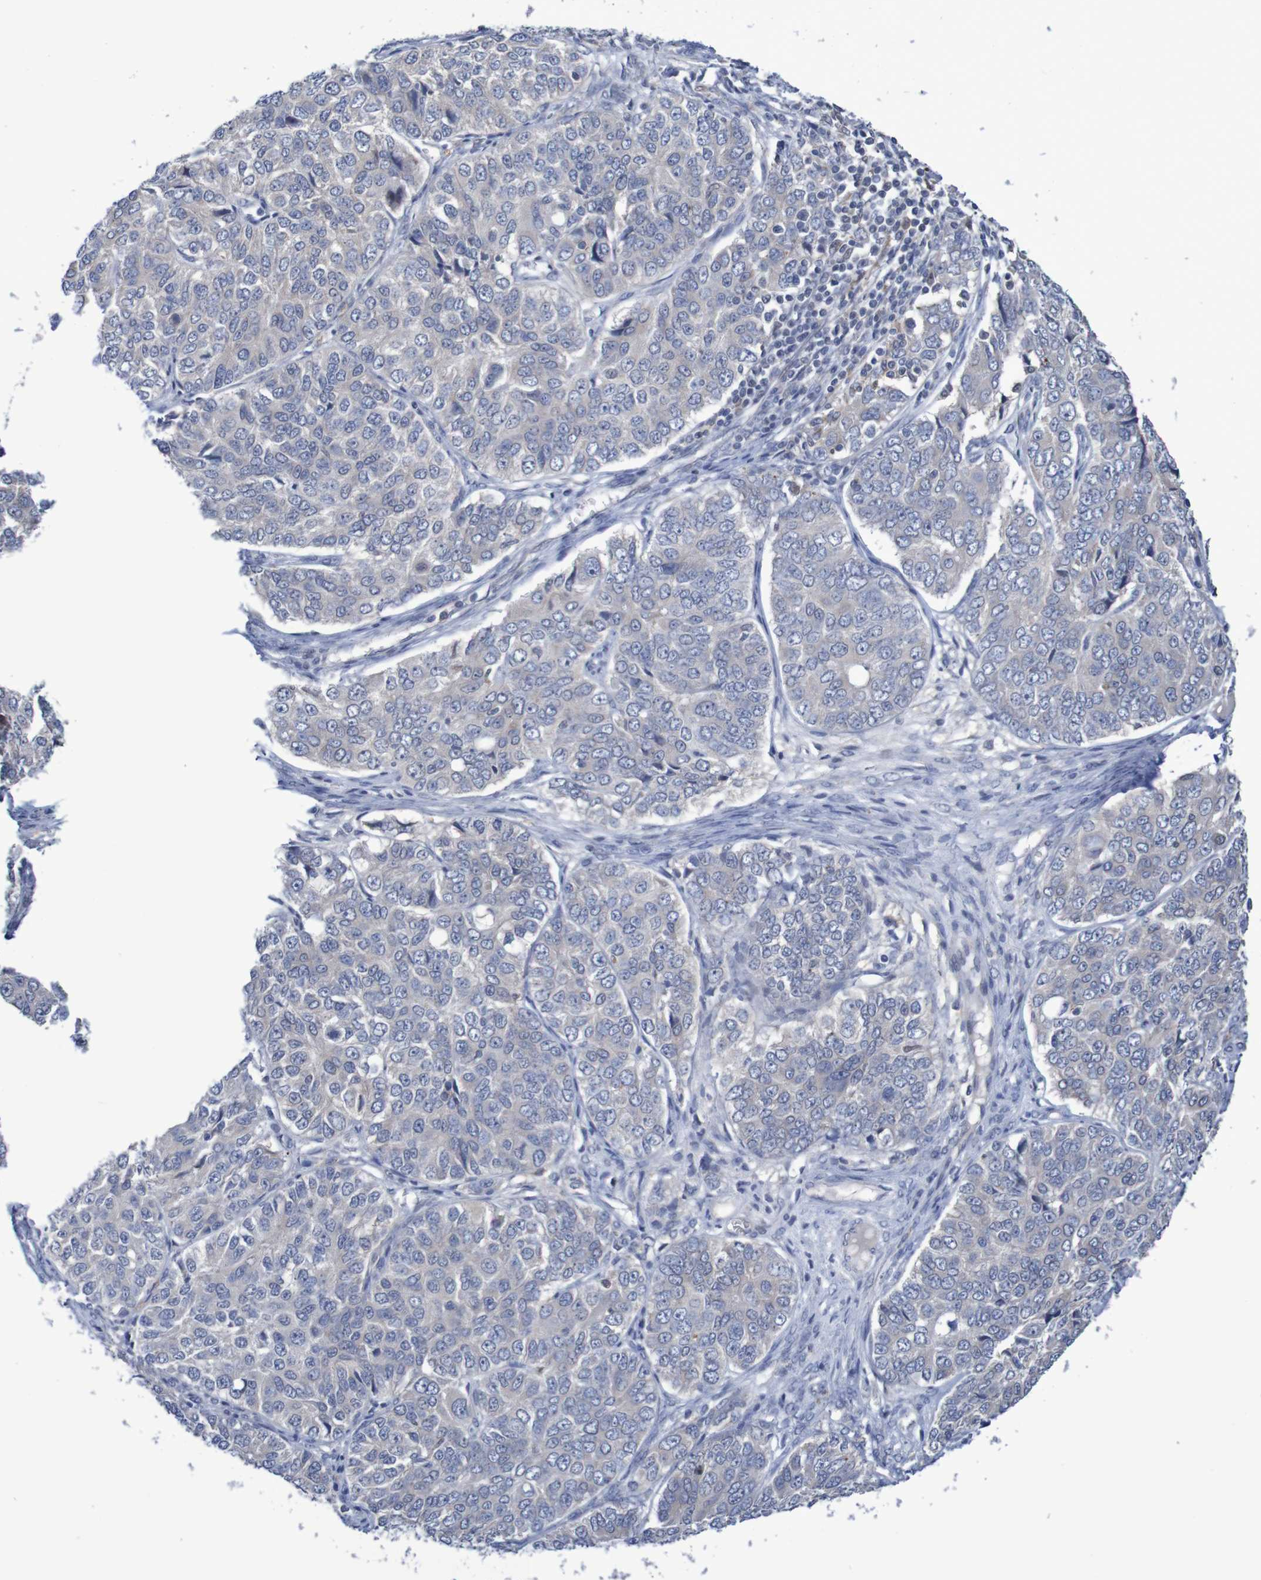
{"staining": {"intensity": "negative", "quantity": "none", "location": "none"}, "tissue": "ovarian cancer", "cell_type": "Tumor cells", "image_type": "cancer", "snomed": [{"axis": "morphology", "description": "Carcinoma, endometroid"}, {"axis": "topography", "description": "Ovary"}], "caption": "Micrograph shows no protein expression in tumor cells of ovarian cancer (endometroid carcinoma) tissue.", "gene": "FBP2", "patient": {"sex": "female", "age": 51}}